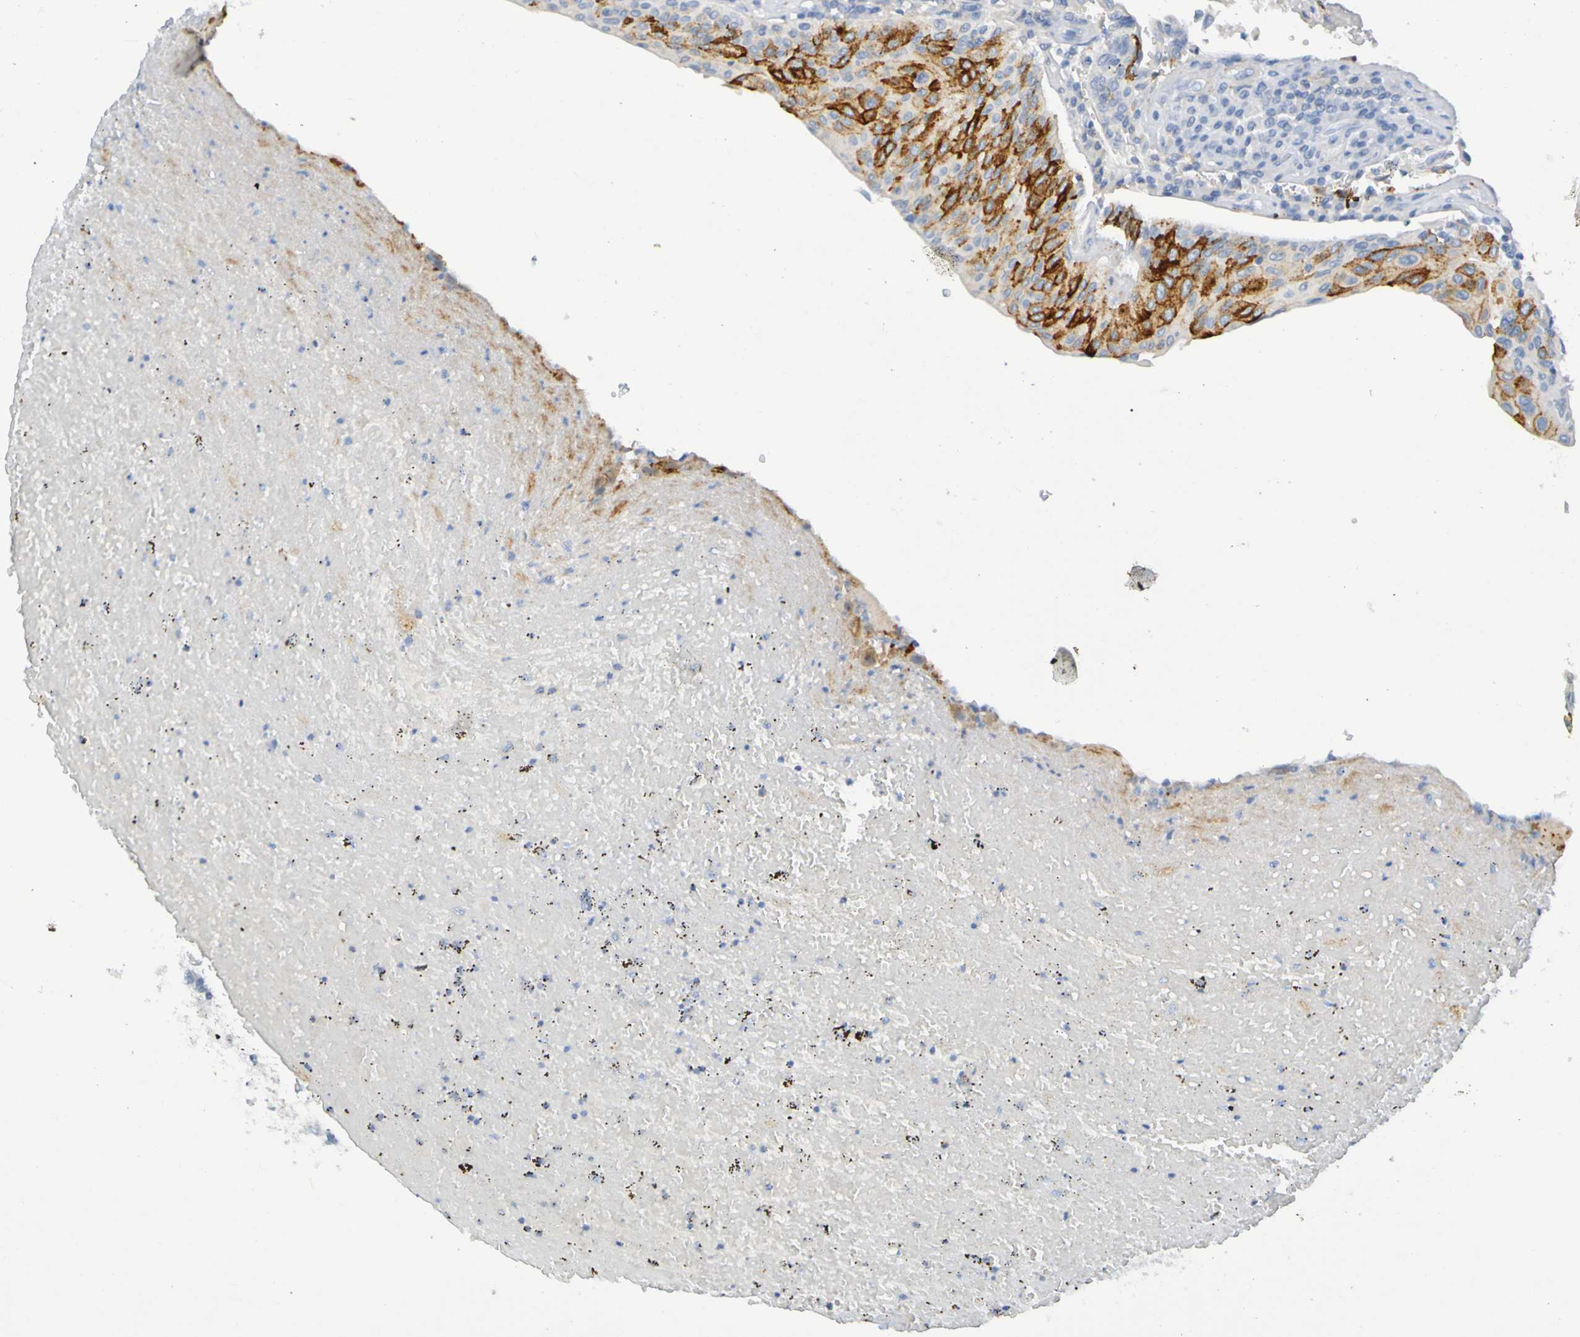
{"staining": {"intensity": "moderate", "quantity": "25%-75%", "location": "cytoplasmic/membranous"}, "tissue": "urothelial cancer", "cell_type": "Tumor cells", "image_type": "cancer", "snomed": [{"axis": "morphology", "description": "Urothelial carcinoma, High grade"}, {"axis": "topography", "description": "Urinary bladder"}], "caption": "Urothelial carcinoma (high-grade) tissue shows moderate cytoplasmic/membranous positivity in about 25%-75% of tumor cells, visualized by immunohistochemistry.", "gene": "IL10", "patient": {"sex": "male", "age": 66}}